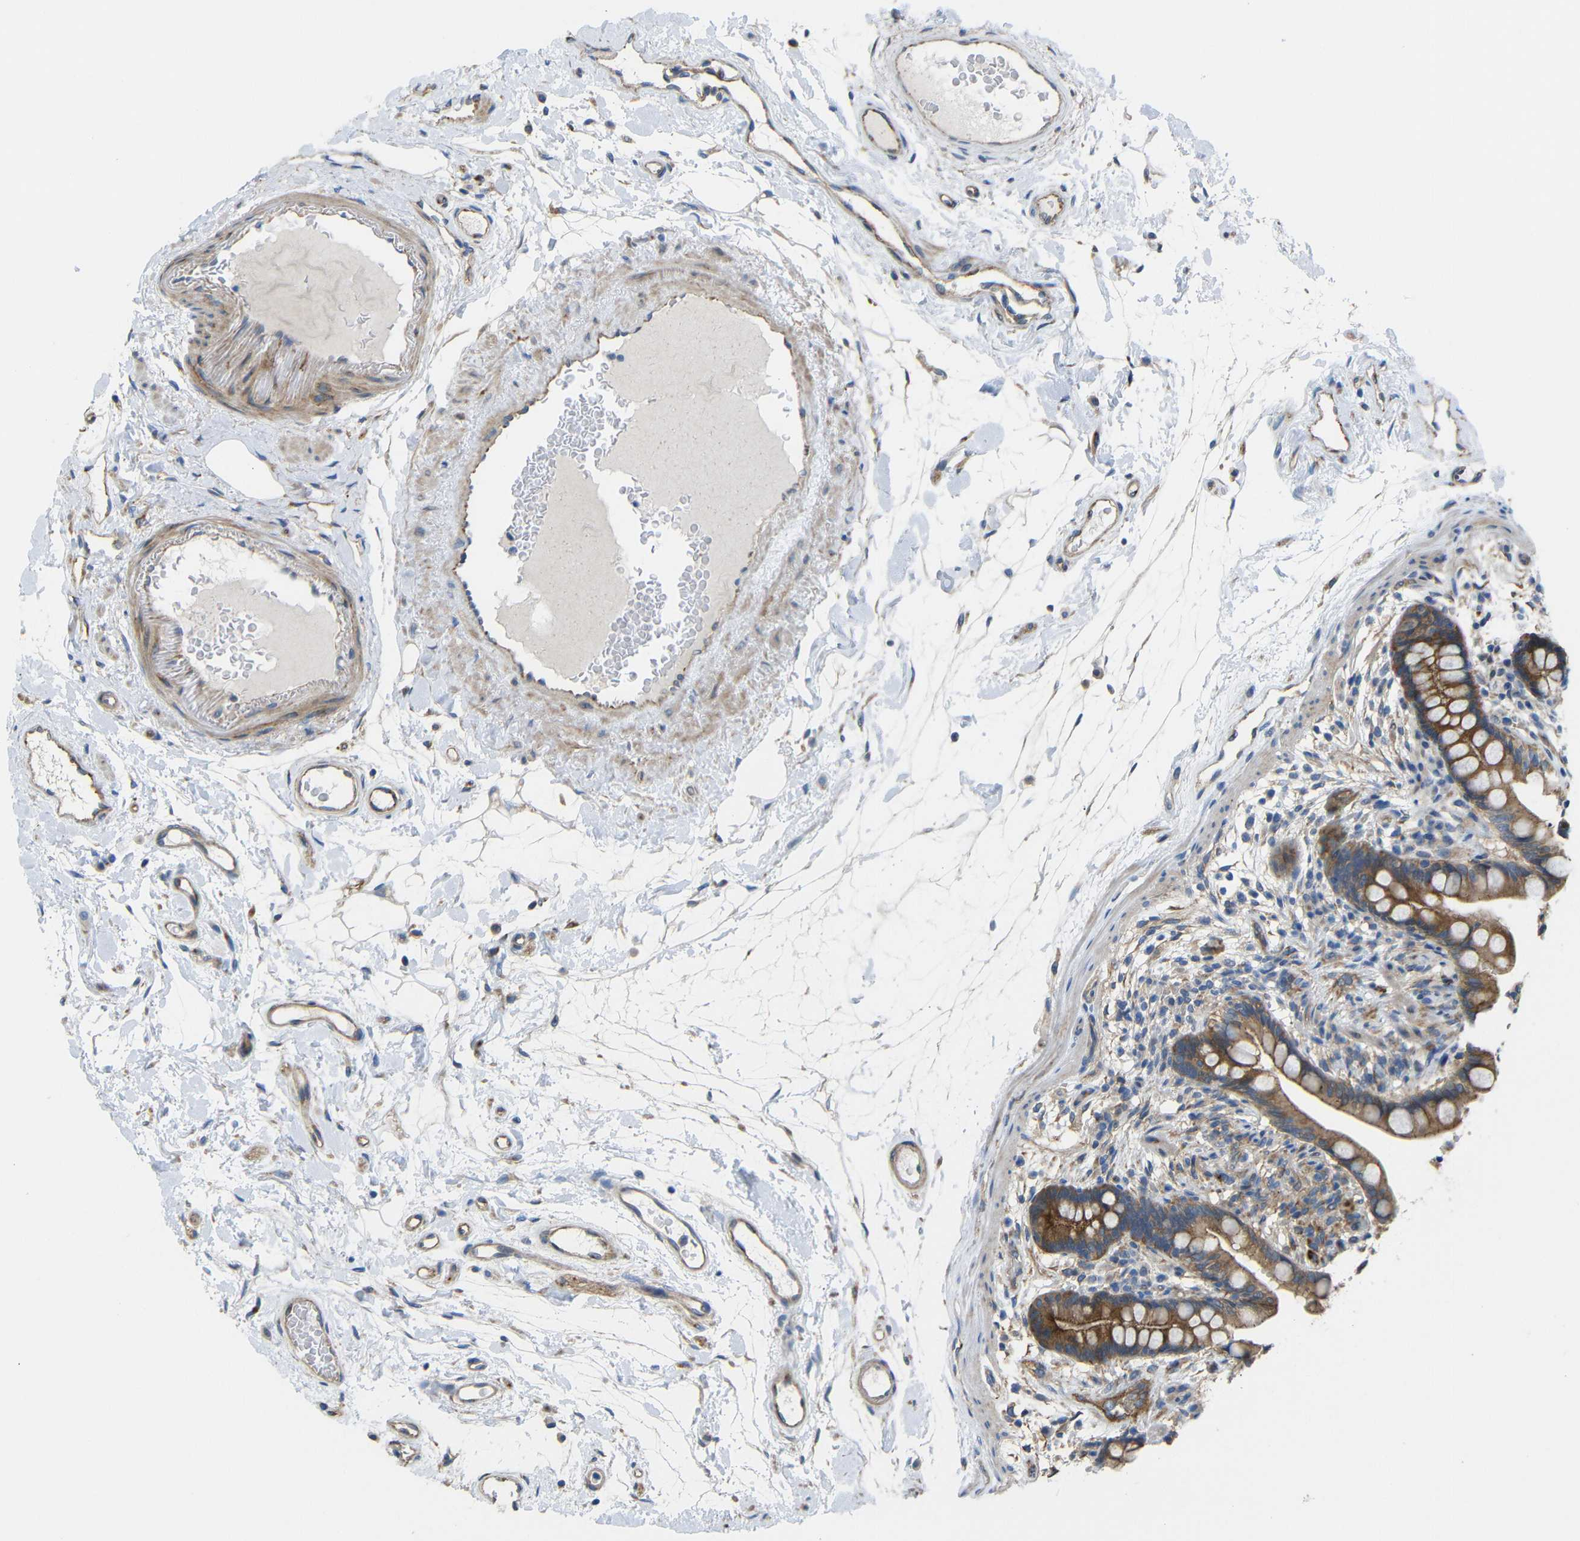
{"staining": {"intensity": "negative", "quantity": "none", "location": "none"}, "tissue": "colon", "cell_type": "Endothelial cells", "image_type": "normal", "snomed": [{"axis": "morphology", "description": "Normal tissue, NOS"}, {"axis": "topography", "description": "Colon"}], "caption": "The IHC photomicrograph has no significant expression in endothelial cells of colon. (DAB (3,3'-diaminobenzidine) immunohistochemistry (IHC) visualized using brightfield microscopy, high magnification).", "gene": "SYPL1", "patient": {"sex": "male", "age": 73}}